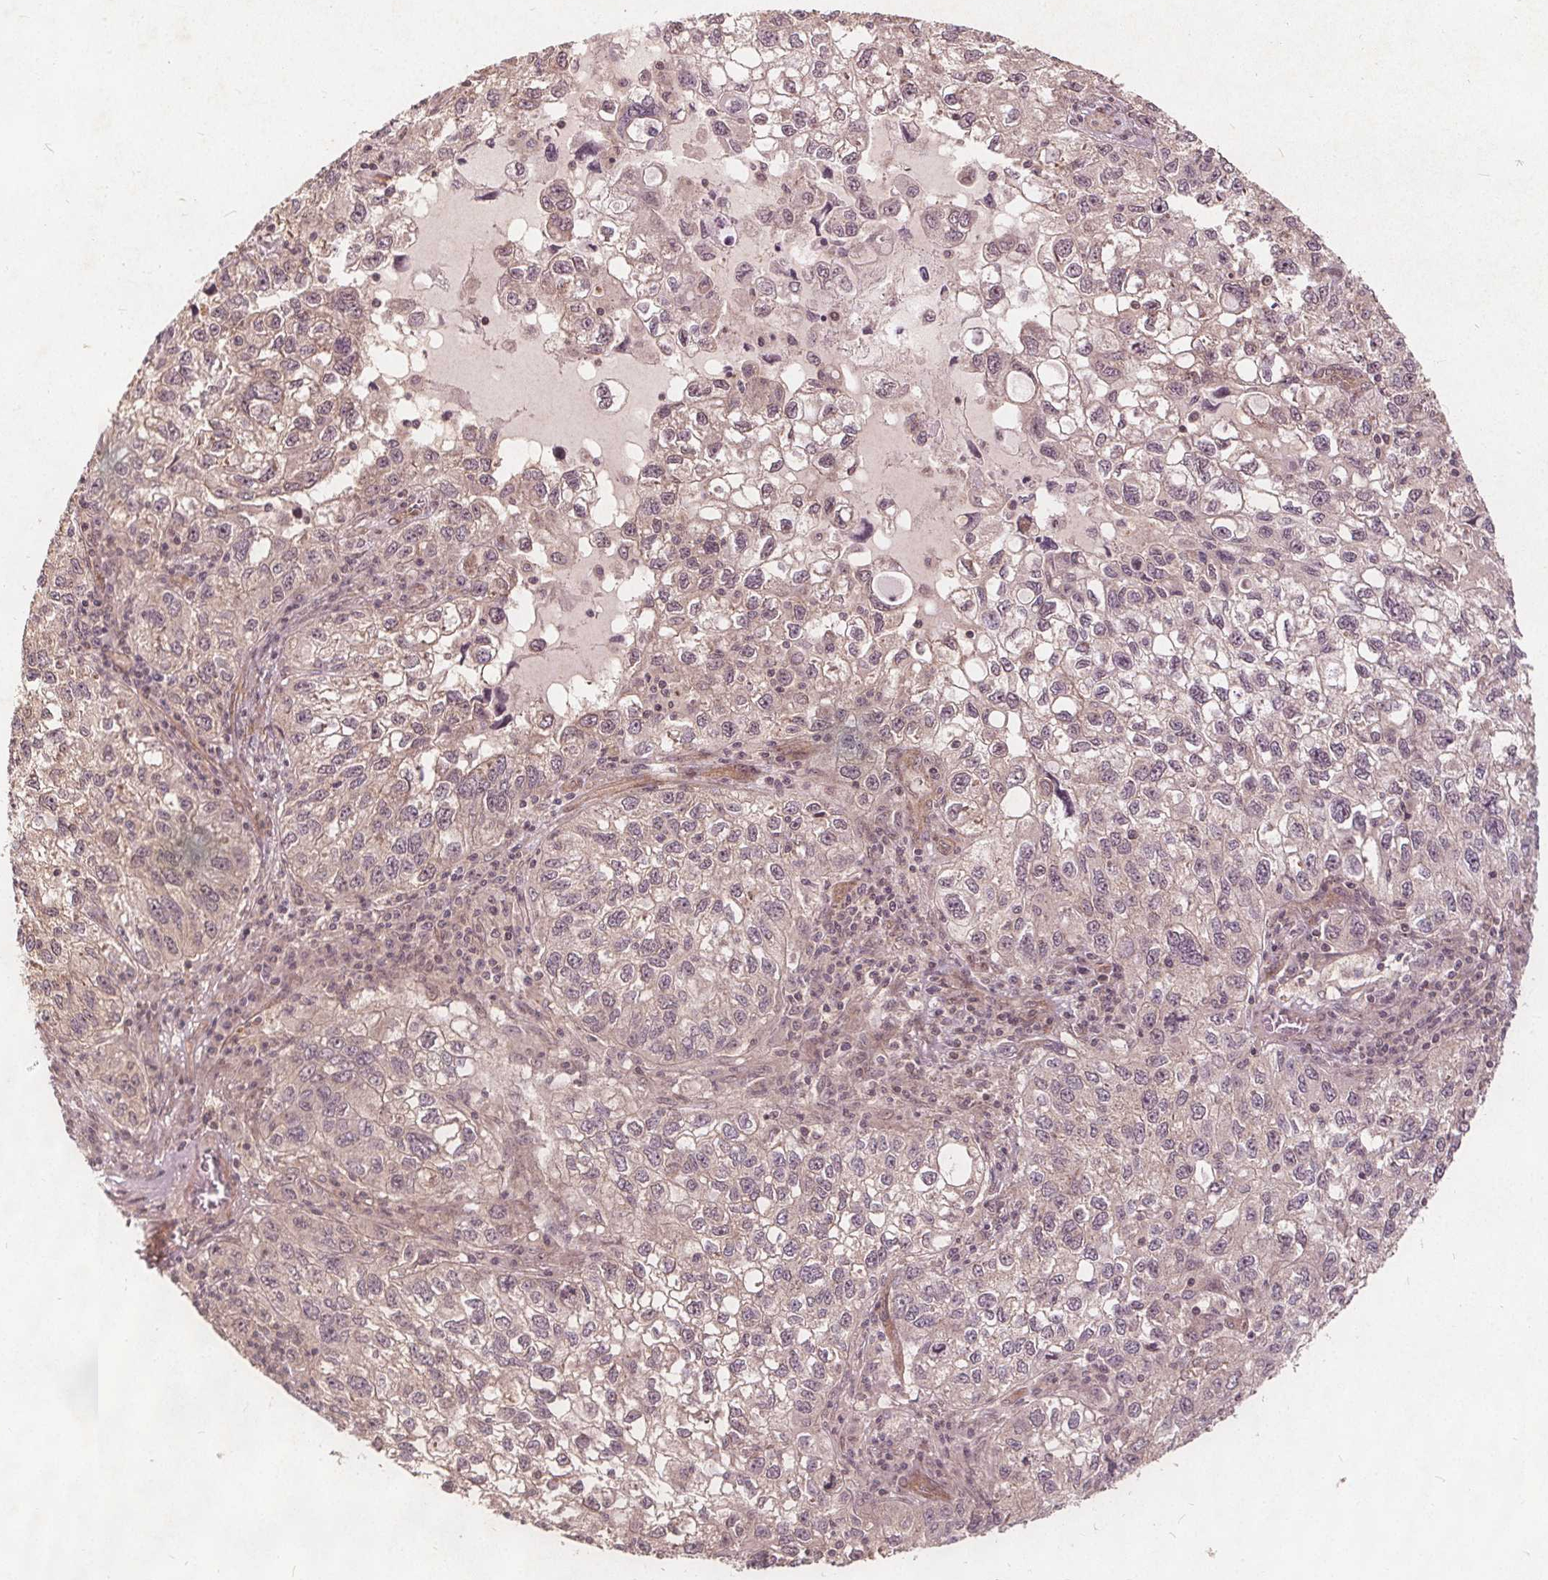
{"staining": {"intensity": "moderate", "quantity": ">75%", "location": "cytoplasmic/membranous"}, "tissue": "cervical cancer", "cell_type": "Tumor cells", "image_type": "cancer", "snomed": [{"axis": "morphology", "description": "Squamous cell carcinoma, NOS"}, {"axis": "topography", "description": "Cervix"}], "caption": "Cervical cancer was stained to show a protein in brown. There is medium levels of moderate cytoplasmic/membranous positivity in approximately >75% of tumor cells. The protein is shown in brown color, while the nuclei are stained blue.", "gene": "PPP1CB", "patient": {"sex": "female", "age": 55}}